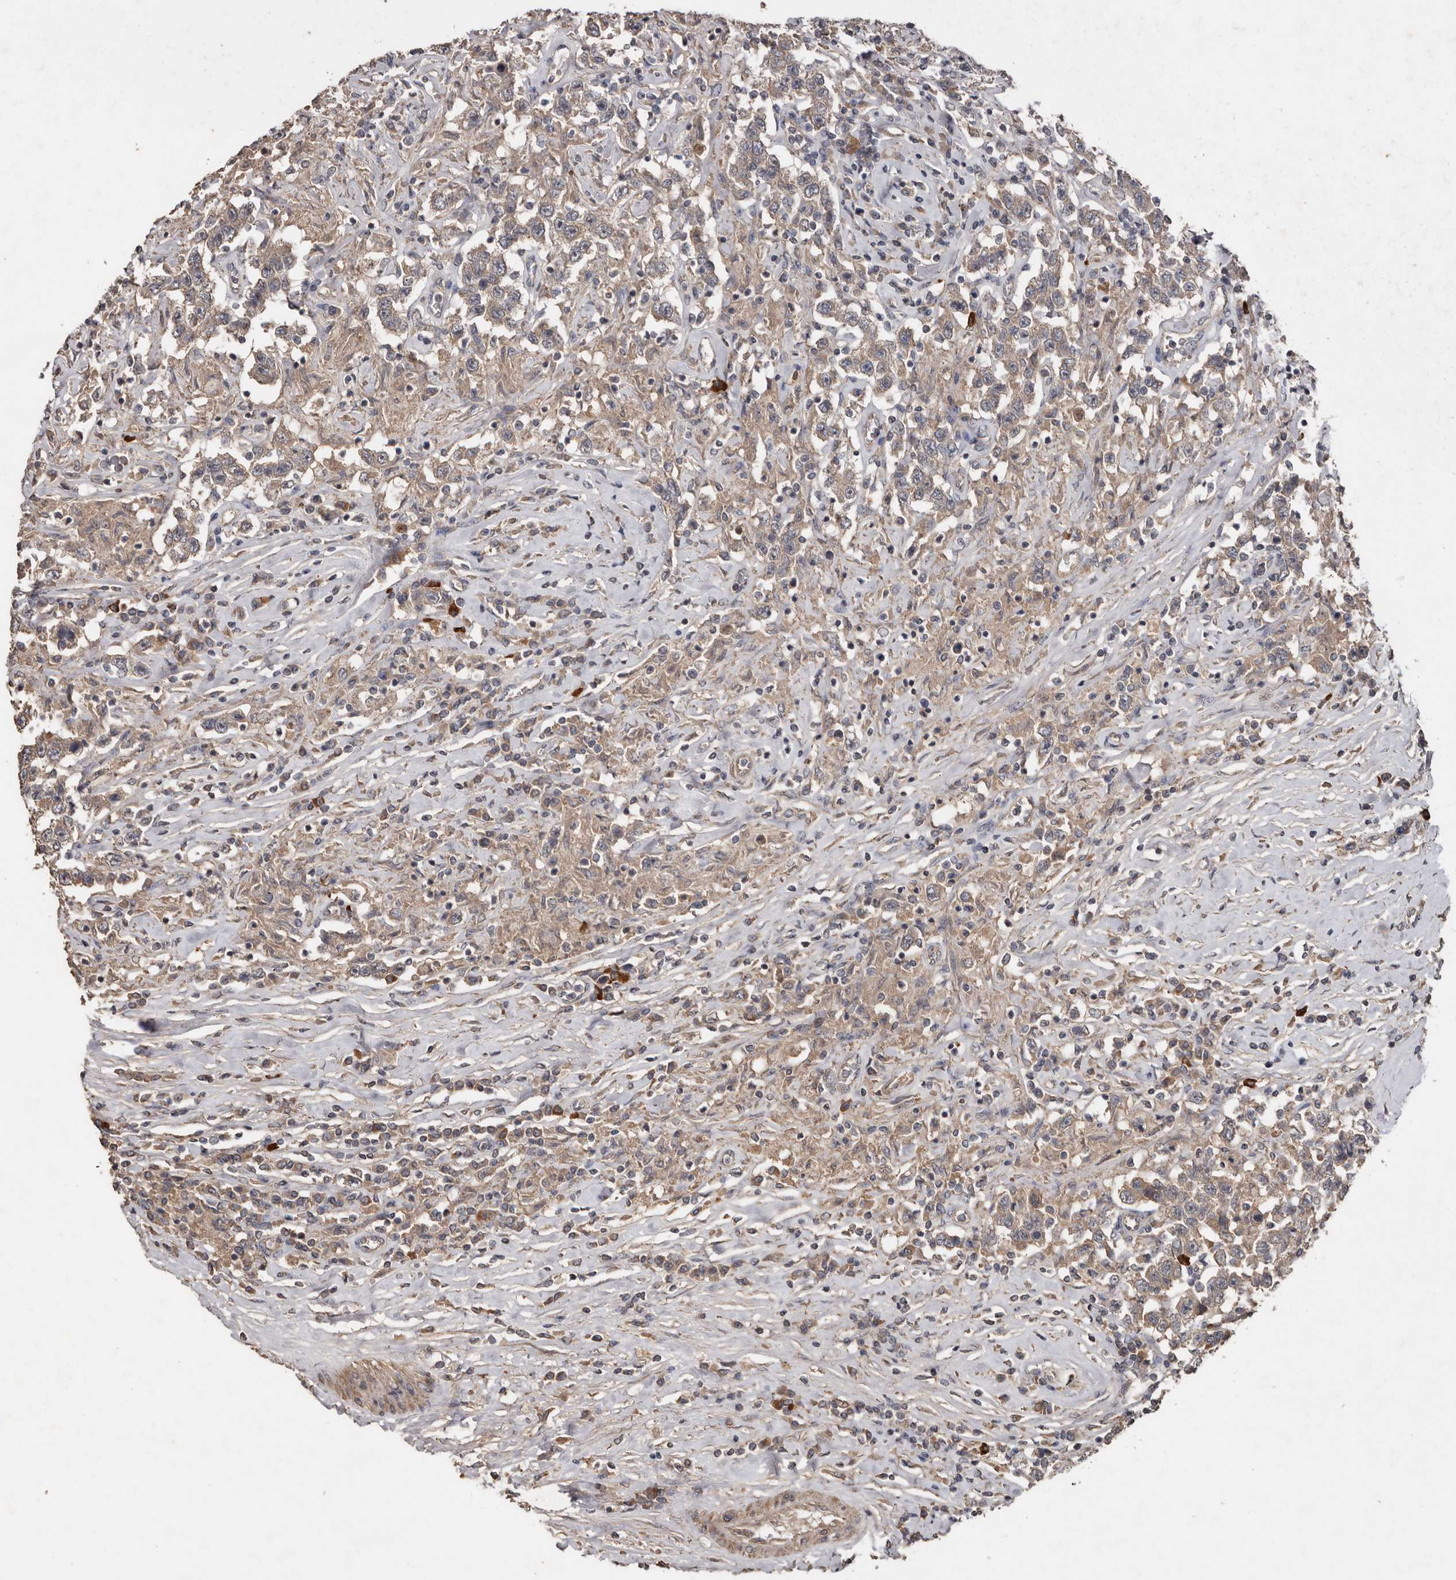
{"staining": {"intensity": "weak", "quantity": ">75%", "location": "cytoplasmic/membranous"}, "tissue": "testis cancer", "cell_type": "Tumor cells", "image_type": "cancer", "snomed": [{"axis": "morphology", "description": "Seminoma, NOS"}, {"axis": "topography", "description": "Testis"}], "caption": "Protein analysis of testis seminoma tissue exhibits weak cytoplasmic/membranous expression in approximately >75% of tumor cells.", "gene": "HYAL4", "patient": {"sex": "male", "age": 41}}